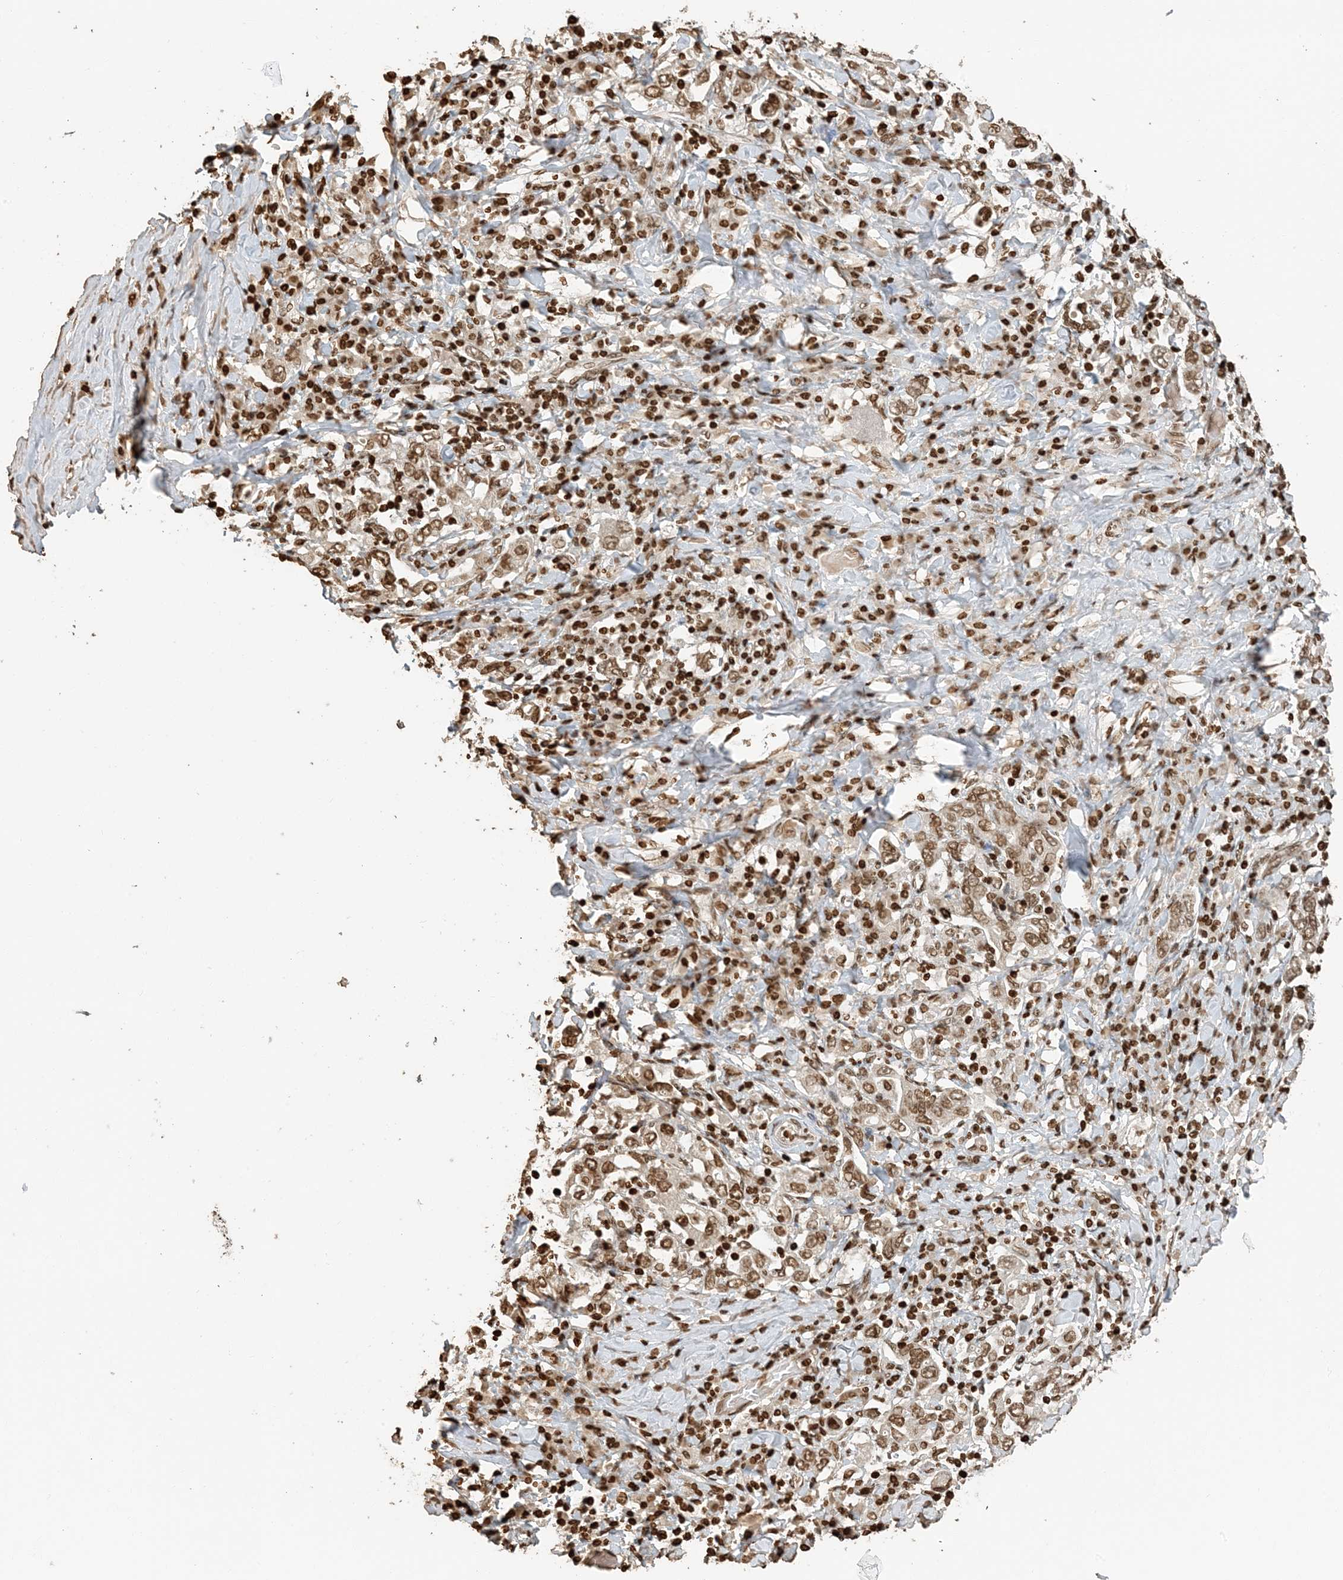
{"staining": {"intensity": "moderate", "quantity": ">75%", "location": "nuclear"}, "tissue": "stomach cancer", "cell_type": "Tumor cells", "image_type": "cancer", "snomed": [{"axis": "morphology", "description": "Adenocarcinoma, NOS"}, {"axis": "topography", "description": "Stomach, upper"}], "caption": "The histopathology image demonstrates a brown stain indicating the presence of a protein in the nuclear of tumor cells in stomach adenocarcinoma.", "gene": "H3-3B", "patient": {"sex": "male", "age": 62}}